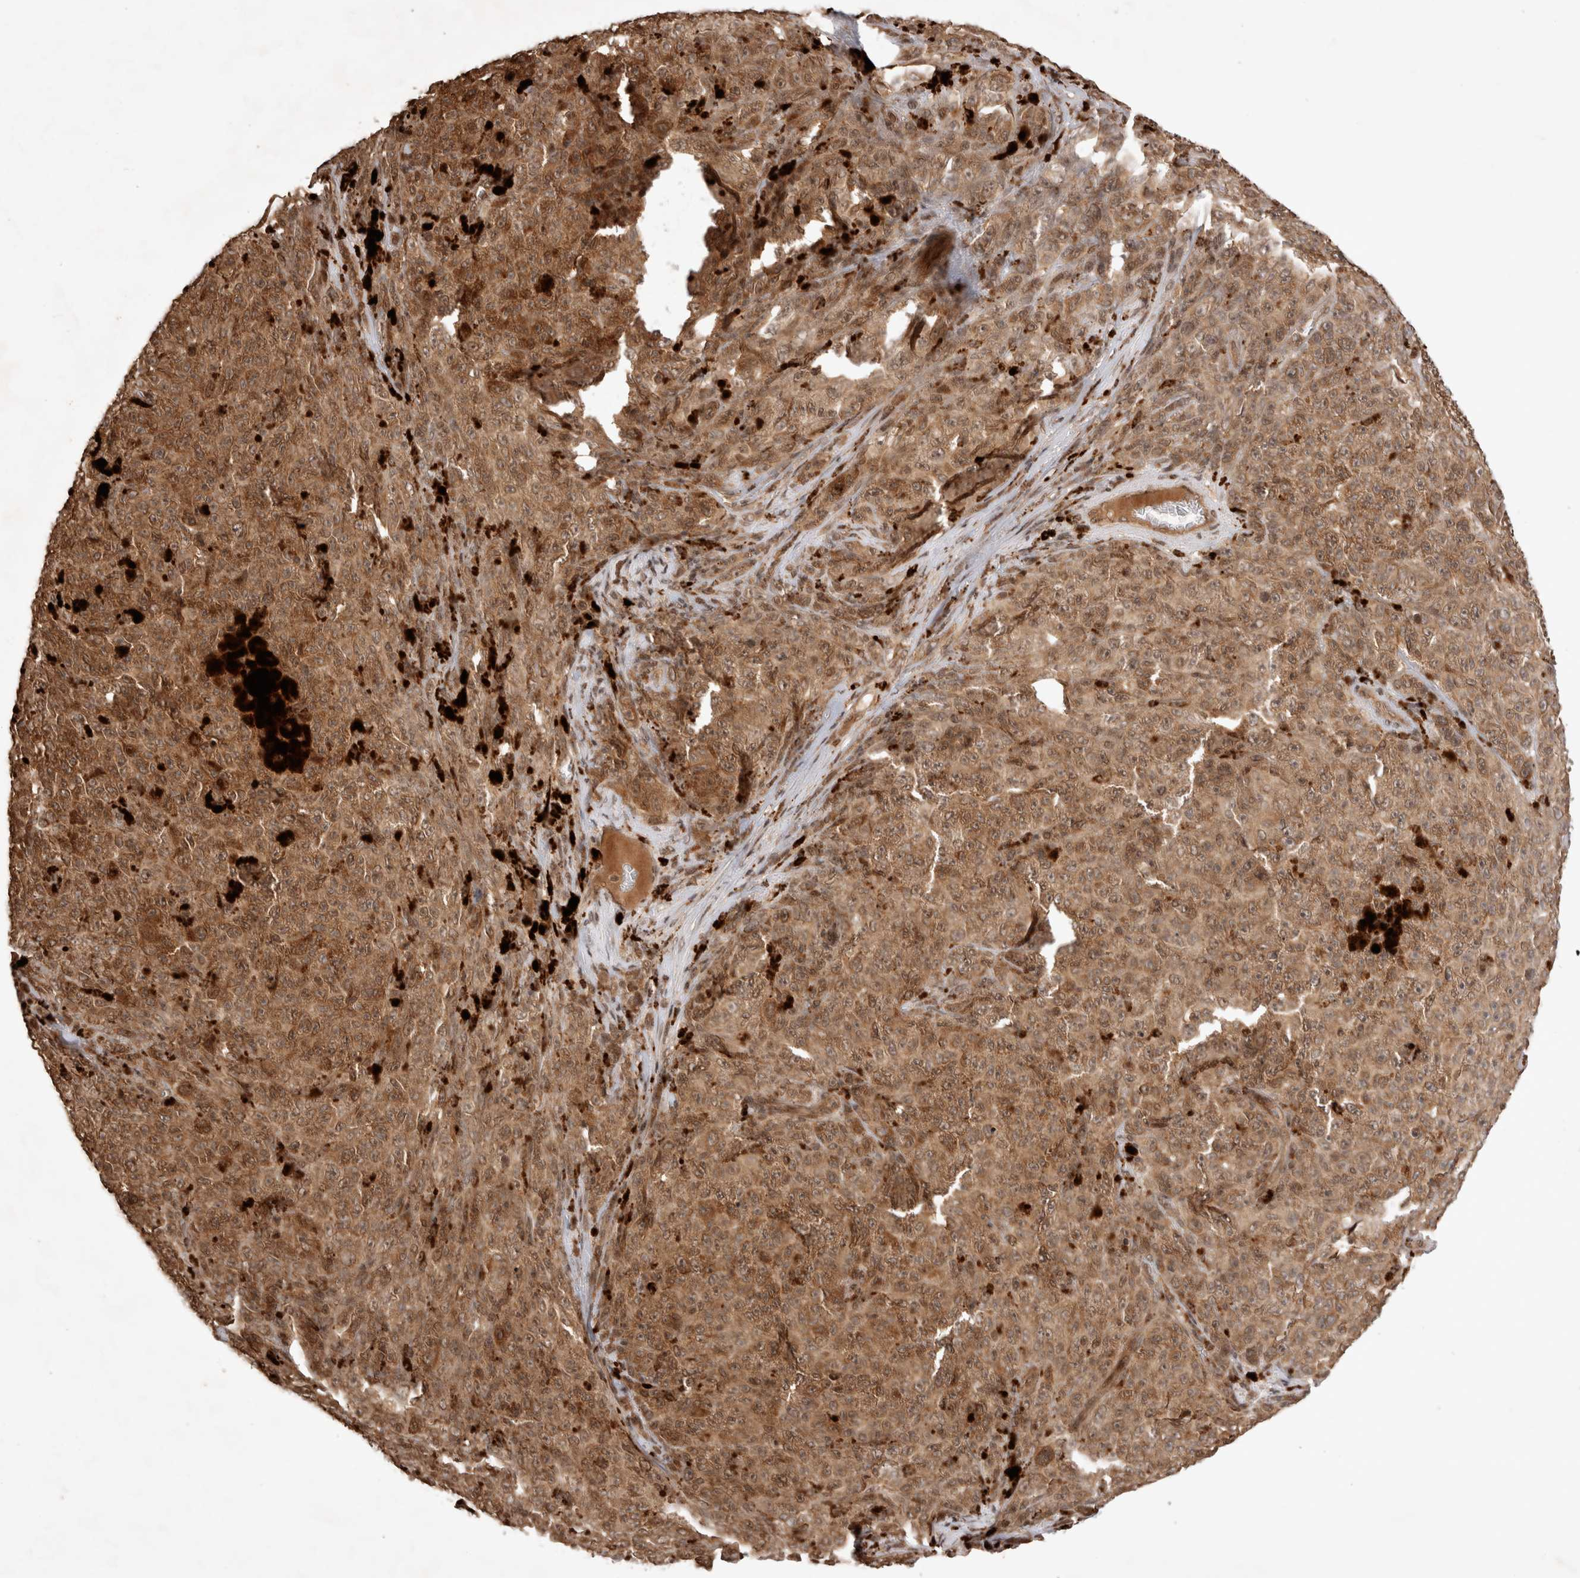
{"staining": {"intensity": "moderate", "quantity": ">75%", "location": "cytoplasmic/membranous"}, "tissue": "melanoma", "cell_type": "Tumor cells", "image_type": "cancer", "snomed": [{"axis": "morphology", "description": "Malignant melanoma, NOS"}, {"axis": "topography", "description": "Skin"}], "caption": "This is a photomicrograph of immunohistochemistry staining of malignant melanoma, which shows moderate expression in the cytoplasmic/membranous of tumor cells.", "gene": "FAM221A", "patient": {"sex": "female", "age": 82}}